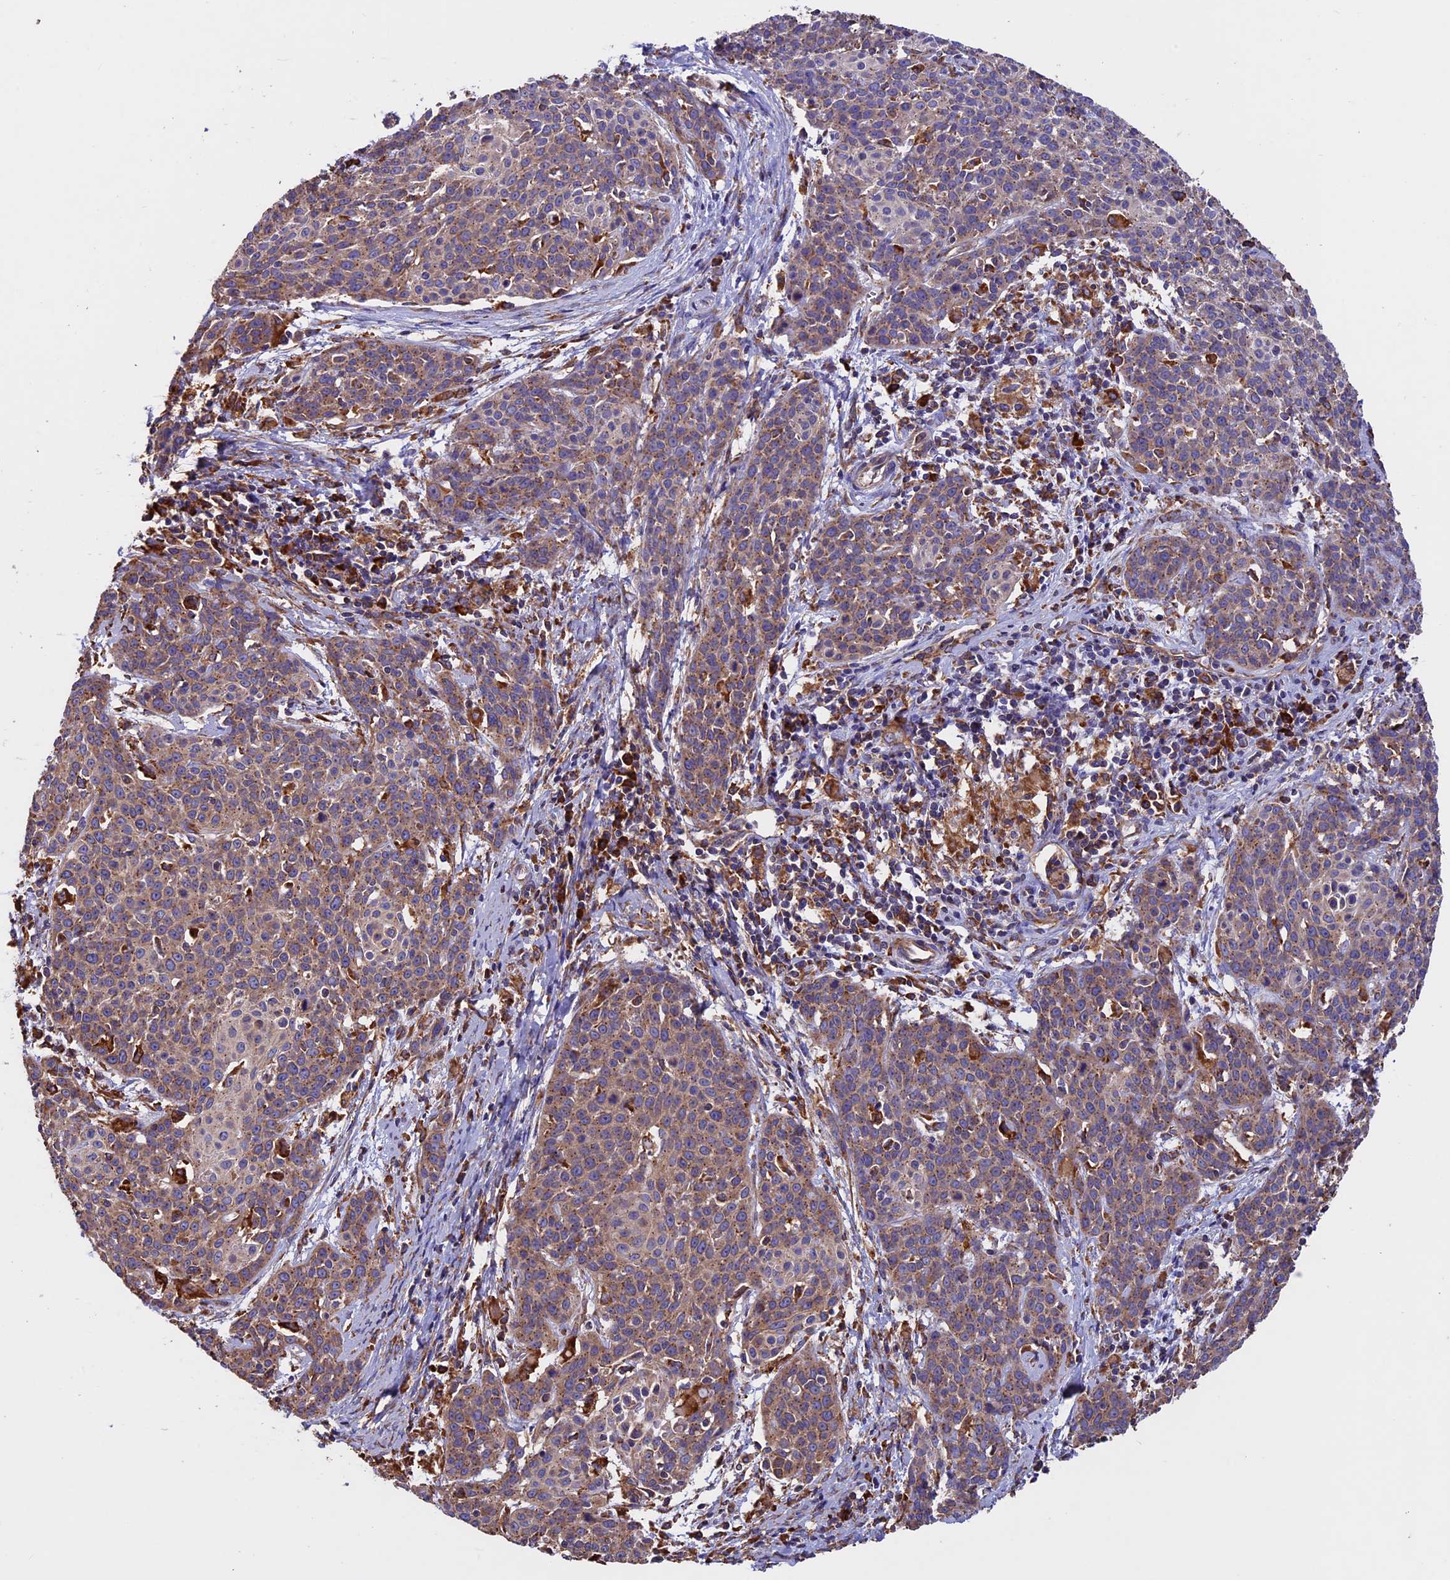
{"staining": {"intensity": "moderate", "quantity": "25%-75%", "location": "cytoplasmic/membranous"}, "tissue": "cervical cancer", "cell_type": "Tumor cells", "image_type": "cancer", "snomed": [{"axis": "morphology", "description": "Squamous cell carcinoma, NOS"}, {"axis": "topography", "description": "Cervix"}], "caption": "Cervical squamous cell carcinoma was stained to show a protein in brown. There is medium levels of moderate cytoplasmic/membranous positivity in about 25%-75% of tumor cells.", "gene": "BTBD3", "patient": {"sex": "female", "age": 38}}